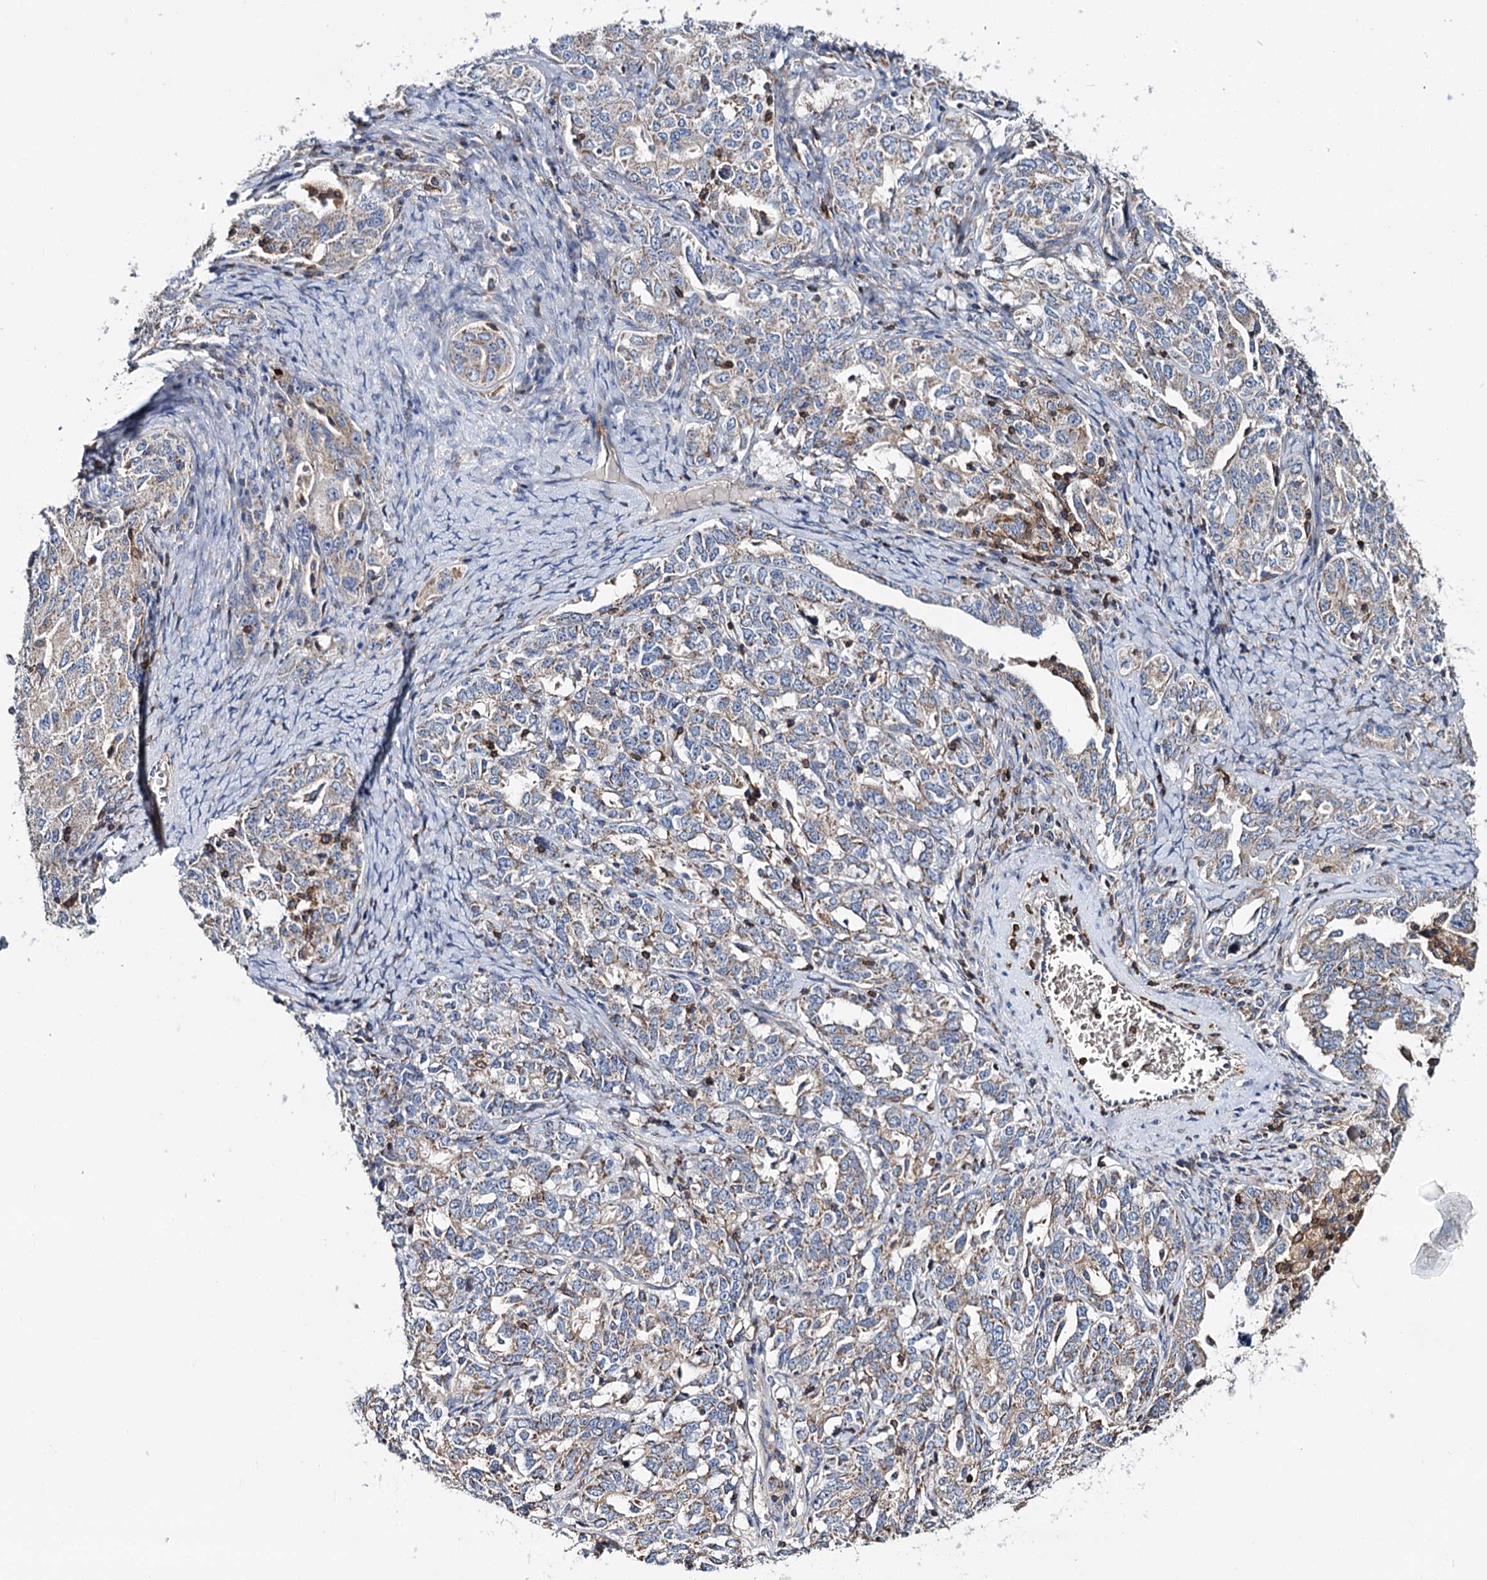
{"staining": {"intensity": "weak", "quantity": ">75%", "location": "cytoplasmic/membranous"}, "tissue": "ovarian cancer", "cell_type": "Tumor cells", "image_type": "cancer", "snomed": [{"axis": "morphology", "description": "Carcinoma, endometroid"}, {"axis": "topography", "description": "Ovary"}], "caption": "A histopathology image of ovarian cancer stained for a protein exhibits weak cytoplasmic/membranous brown staining in tumor cells. Nuclei are stained in blue.", "gene": "UBASH3B", "patient": {"sex": "female", "age": 62}}